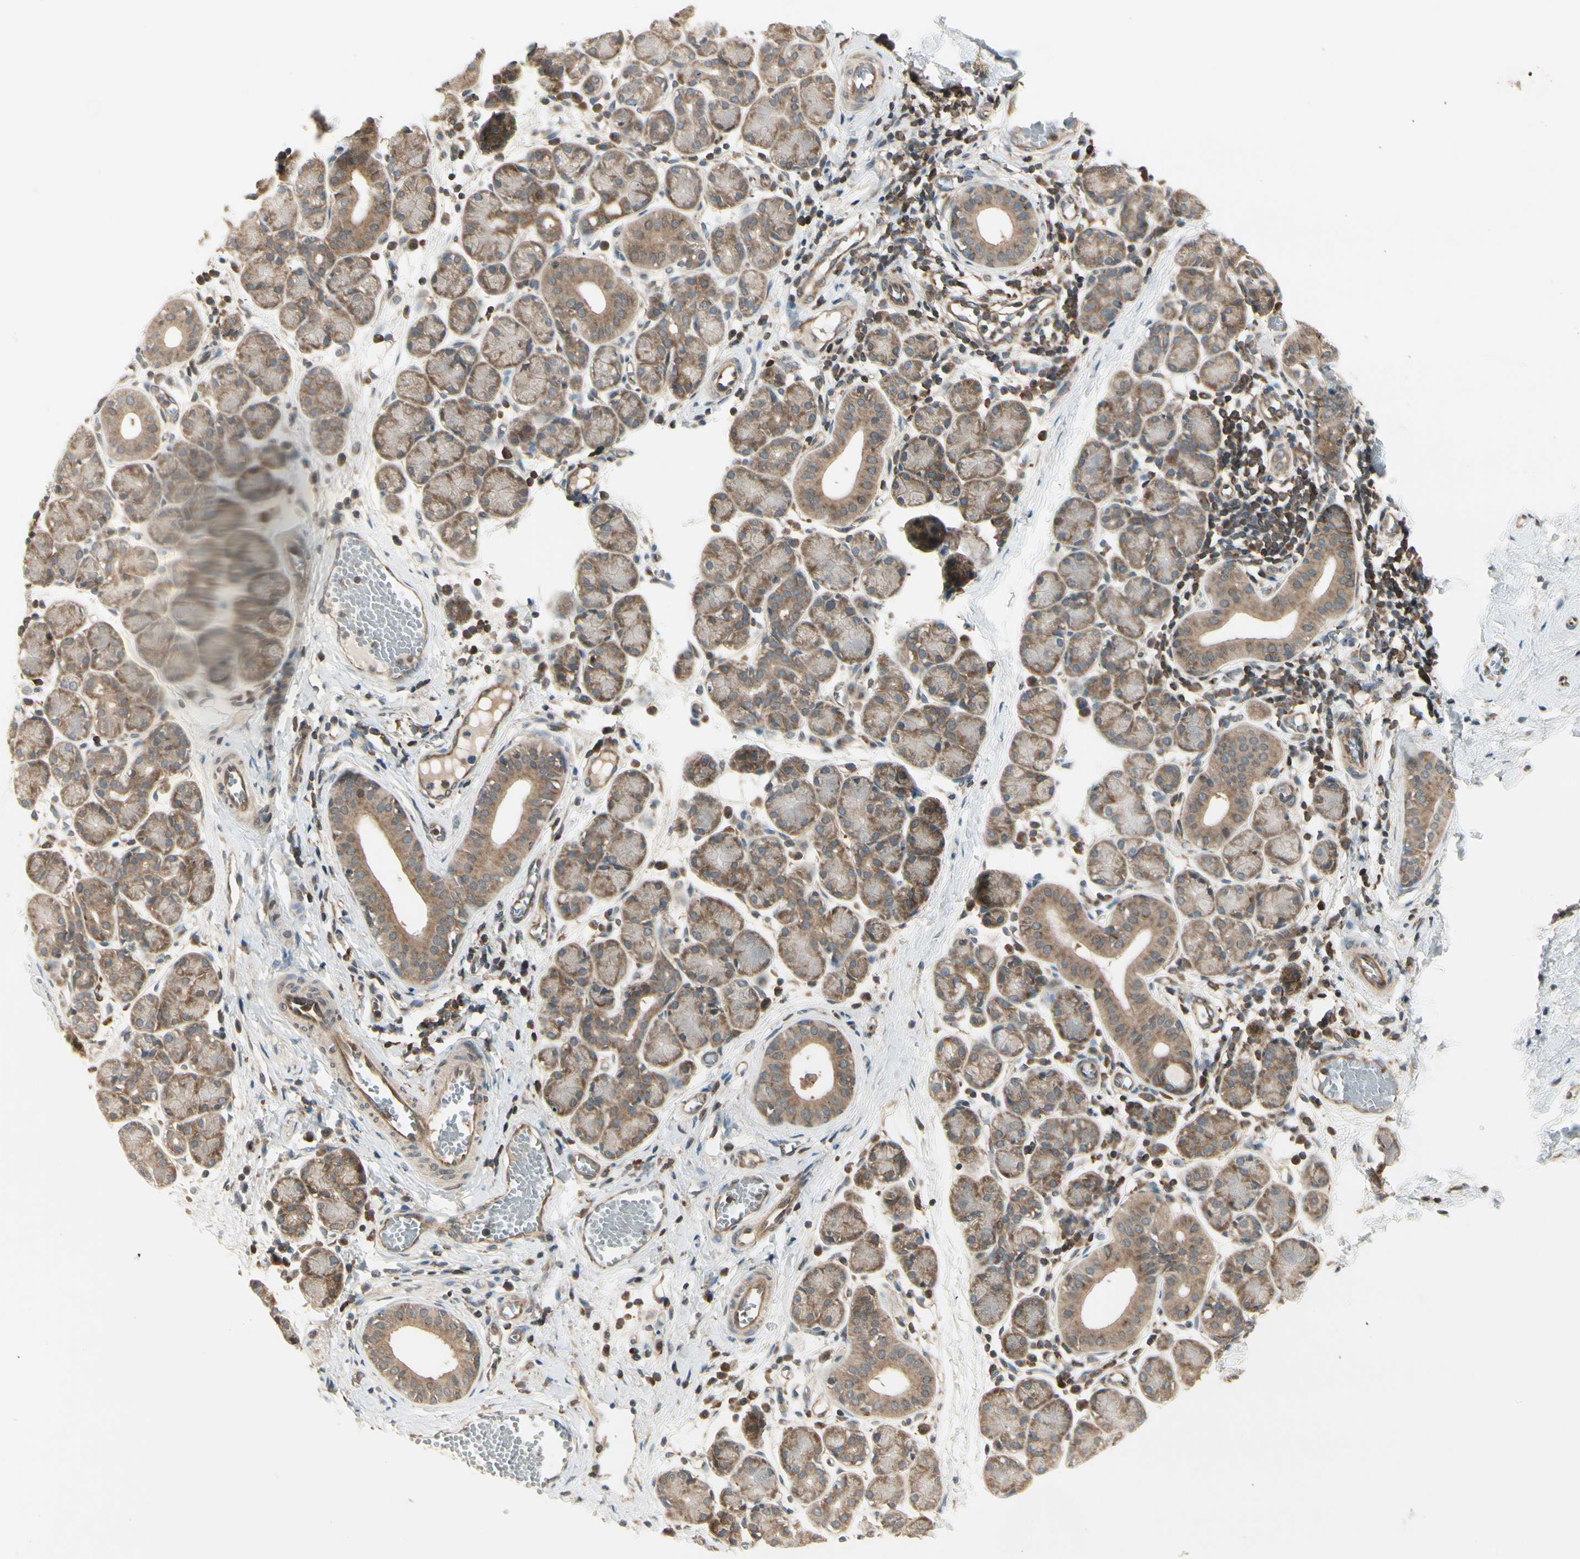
{"staining": {"intensity": "moderate", "quantity": ">75%", "location": "cytoplasmic/membranous"}, "tissue": "salivary gland", "cell_type": "Glandular cells", "image_type": "normal", "snomed": [{"axis": "morphology", "description": "Normal tissue, NOS"}, {"axis": "morphology", "description": "Inflammation, NOS"}, {"axis": "topography", "description": "Lymph node"}, {"axis": "topography", "description": "Salivary gland"}], "caption": "Immunohistochemistry (IHC) image of normal salivary gland: human salivary gland stained using immunohistochemistry (IHC) displays medium levels of moderate protein expression localized specifically in the cytoplasmic/membranous of glandular cells, appearing as a cytoplasmic/membranous brown color.", "gene": "OXSR1", "patient": {"sex": "male", "age": 3}}